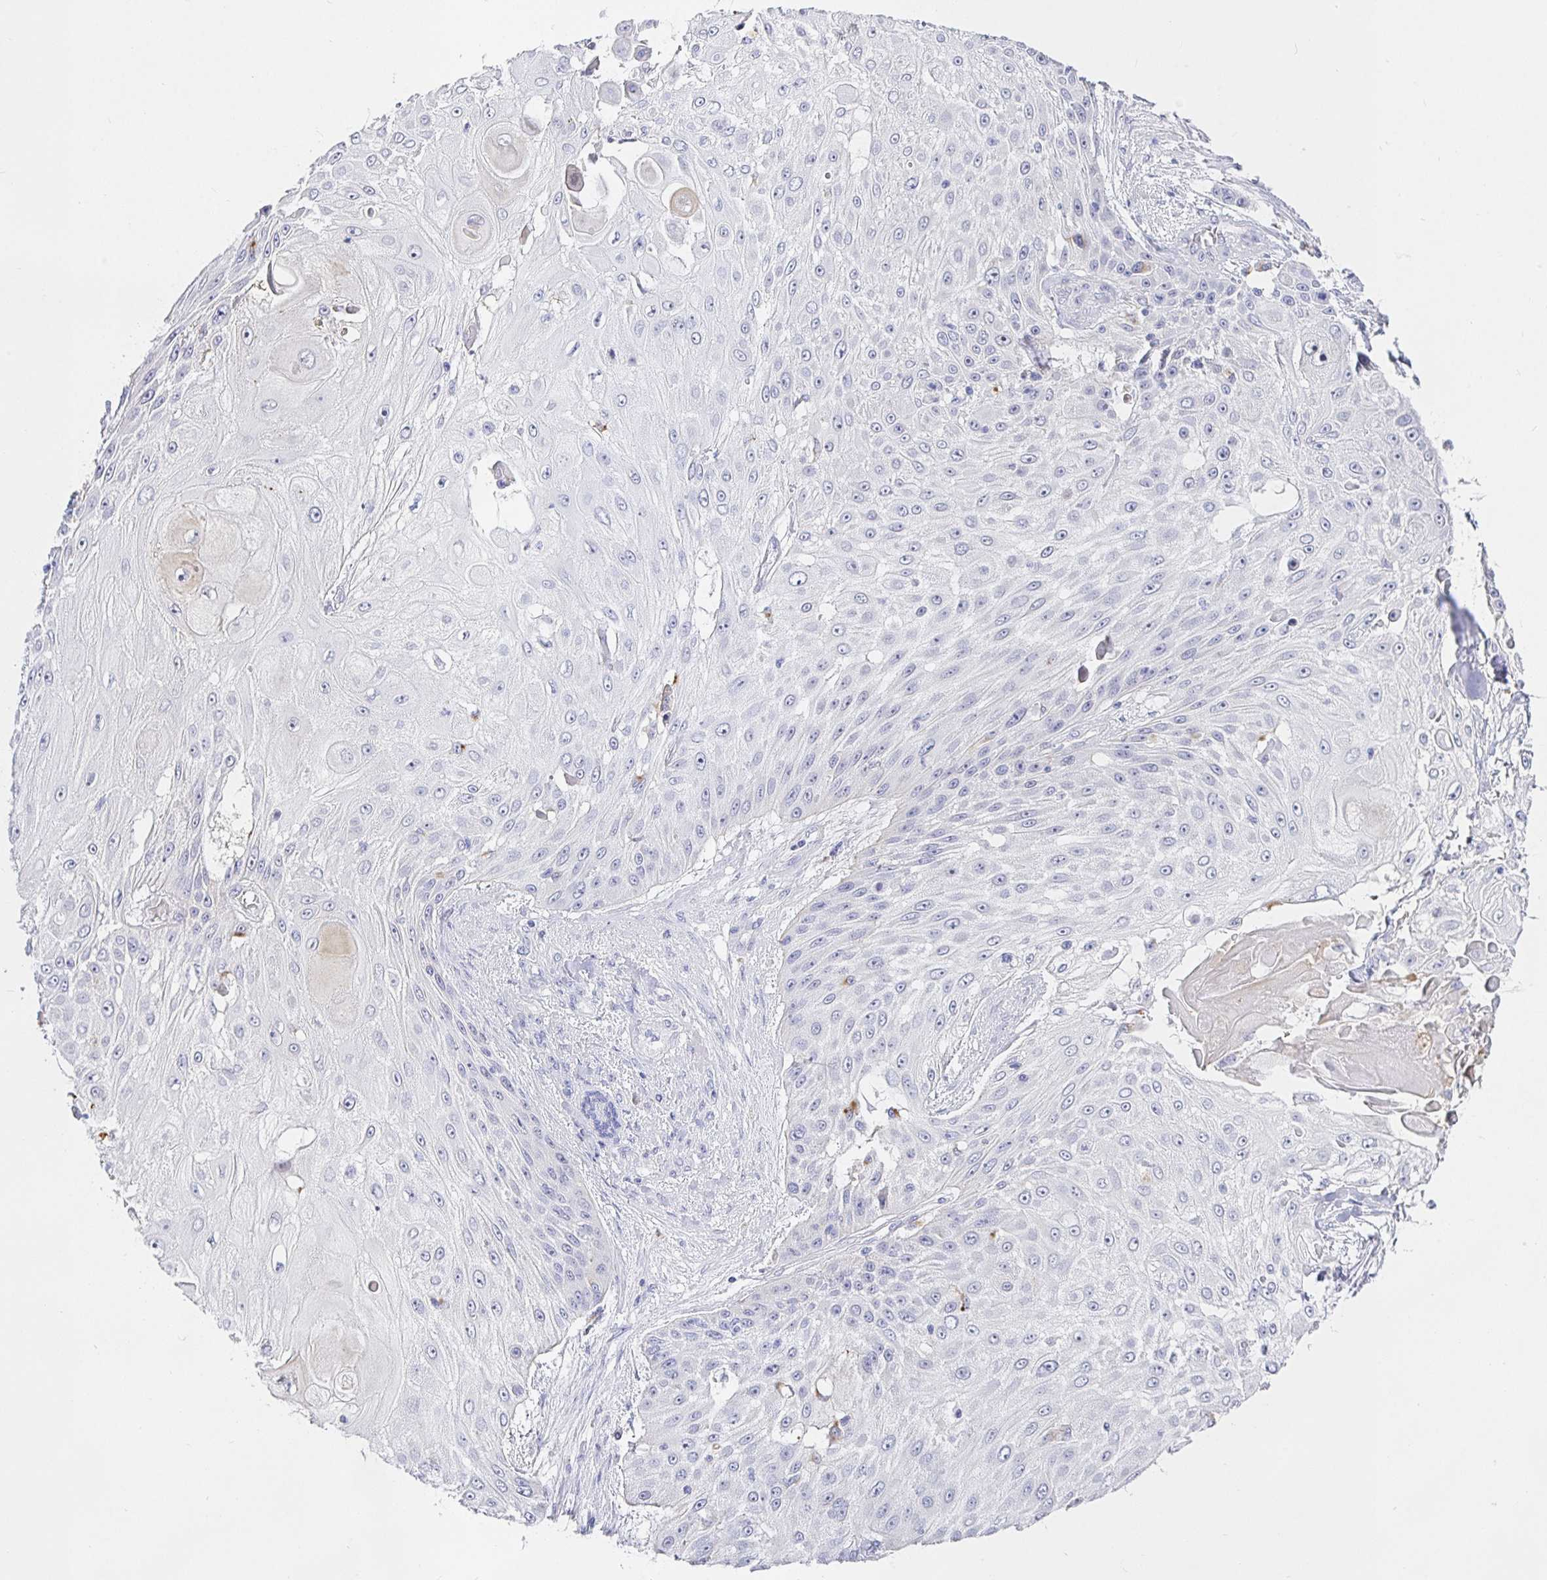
{"staining": {"intensity": "negative", "quantity": "none", "location": "none"}, "tissue": "skin cancer", "cell_type": "Tumor cells", "image_type": "cancer", "snomed": [{"axis": "morphology", "description": "Squamous cell carcinoma, NOS"}, {"axis": "topography", "description": "Skin"}], "caption": "Immunohistochemistry (IHC) of skin cancer displays no expression in tumor cells. (Stains: DAB (3,3'-diaminobenzidine) IHC with hematoxylin counter stain, Microscopy: brightfield microscopy at high magnification).", "gene": "KBTBD13", "patient": {"sex": "female", "age": 86}}